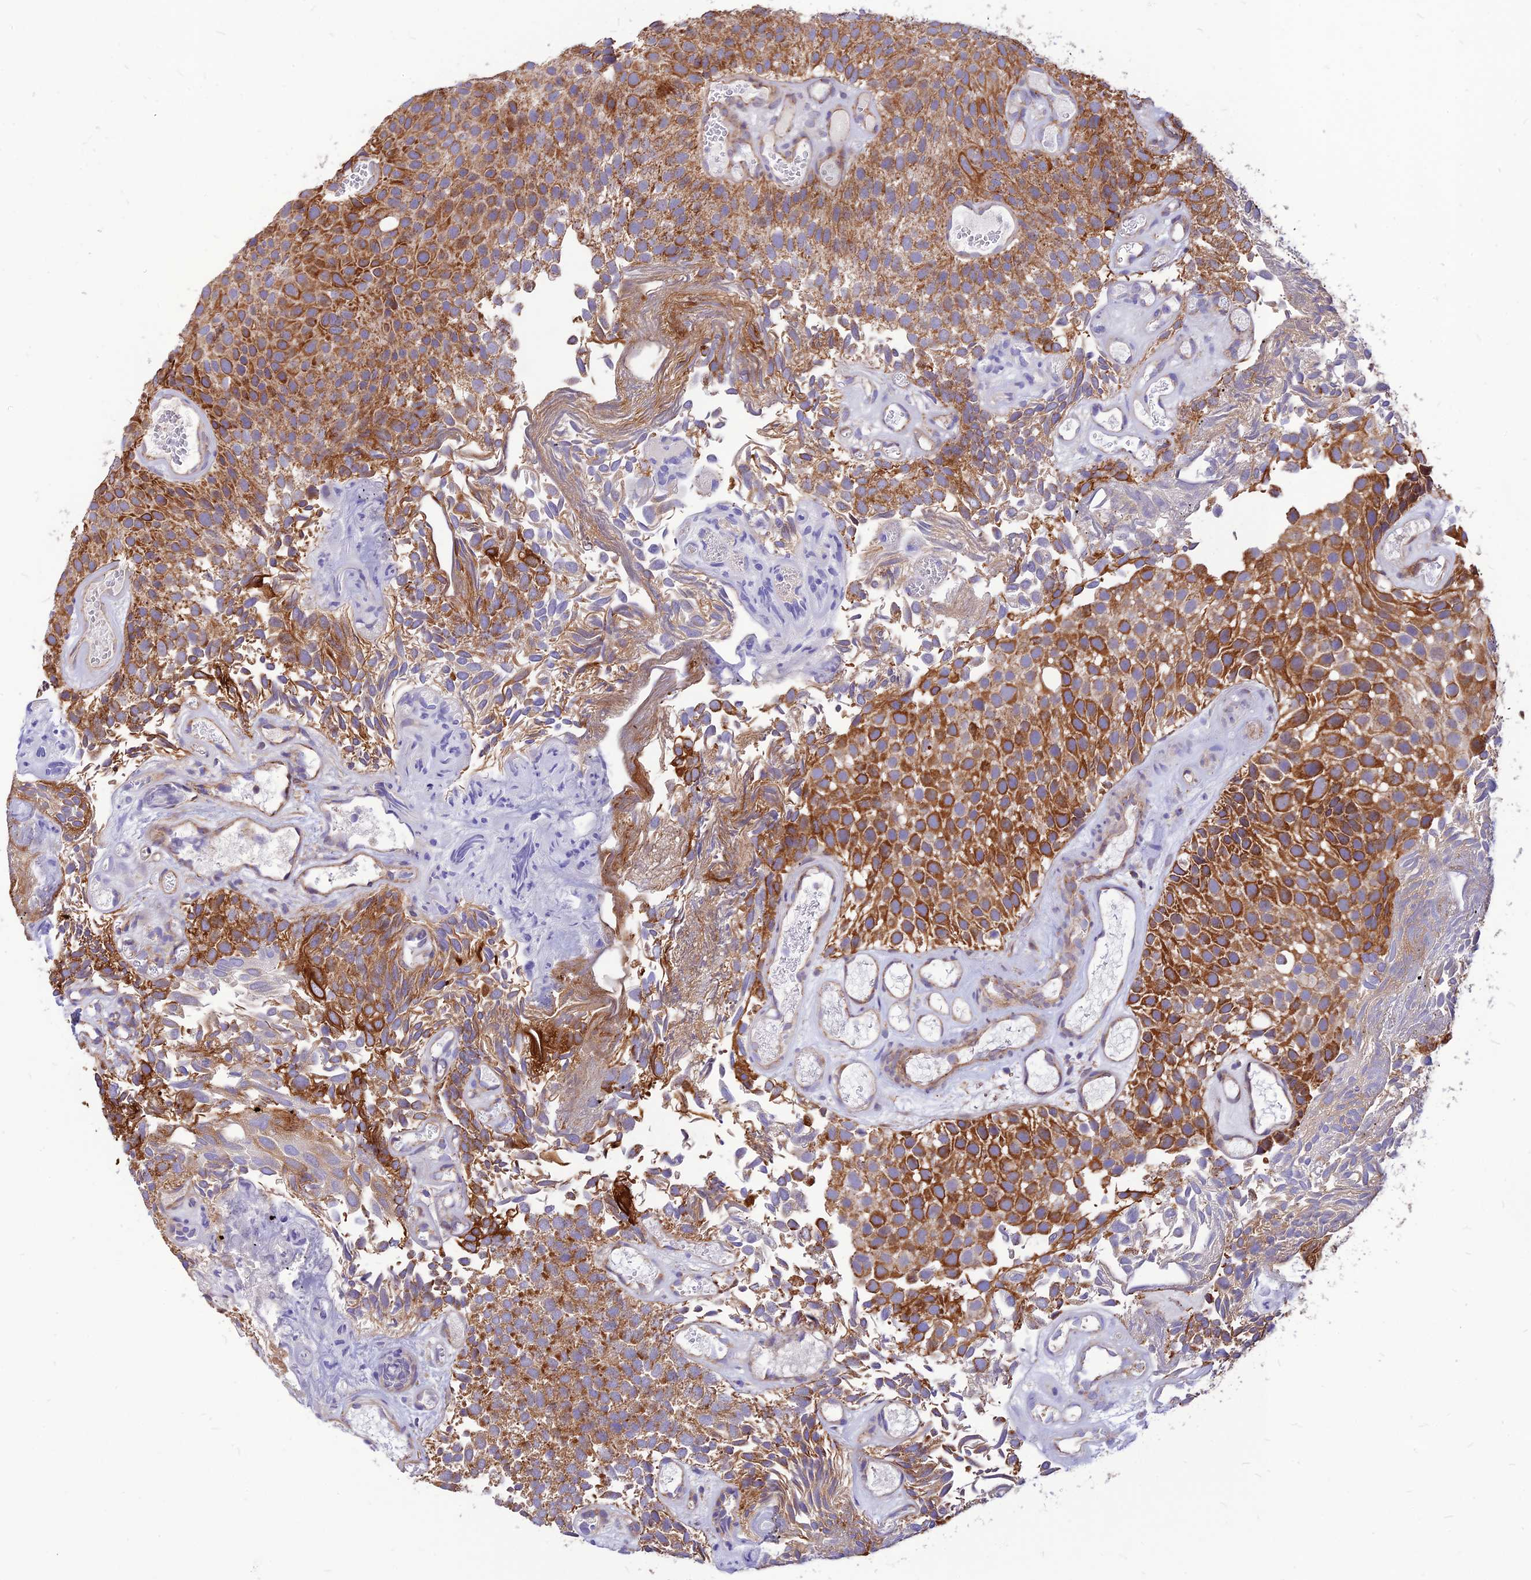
{"staining": {"intensity": "moderate", "quantity": ">75%", "location": "cytoplasmic/membranous"}, "tissue": "urothelial cancer", "cell_type": "Tumor cells", "image_type": "cancer", "snomed": [{"axis": "morphology", "description": "Urothelial carcinoma, Low grade"}, {"axis": "topography", "description": "Urinary bladder"}], "caption": "Urothelial cancer was stained to show a protein in brown. There is medium levels of moderate cytoplasmic/membranous positivity in approximately >75% of tumor cells.", "gene": "ECI1", "patient": {"sex": "male", "age": 89}}